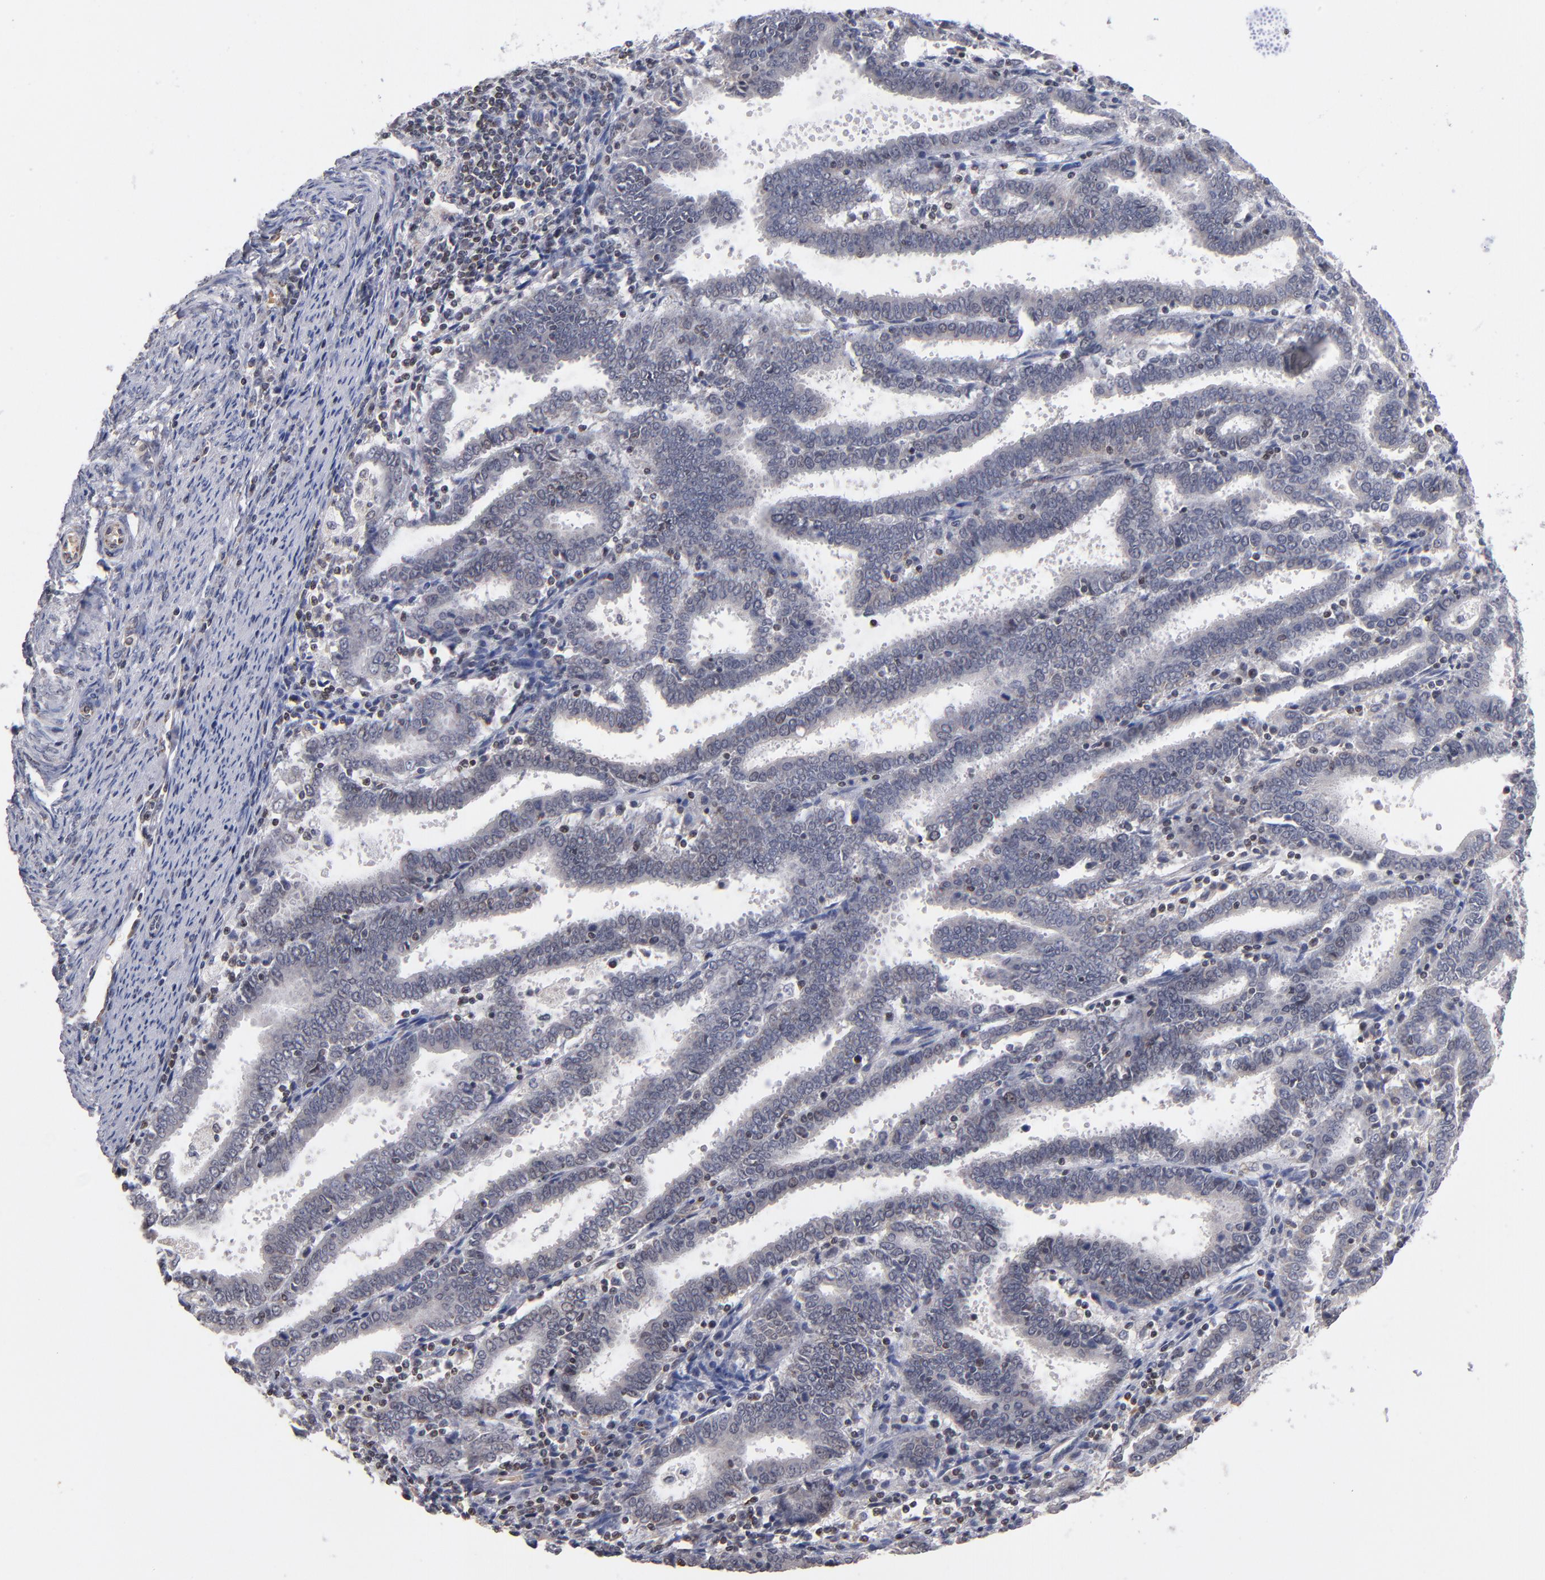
{"staining": {"intensity": "weak", "quantity": "<25%", "location": "nuclear"}, "tissue": "endometrial cancer", "cell_type": "Tumor cells", "image_type": "cancer", "snomed": [{"axis": "morphology", "description": "Adenocarcinoma, NOS"}, {"axis": "topography", "description": "Uterus"}], "caption": "There is no significant staining in tumor cells of endometrial cancer.", "gene": "ODF2", "patient": {"sex": "female", "age": 83}}